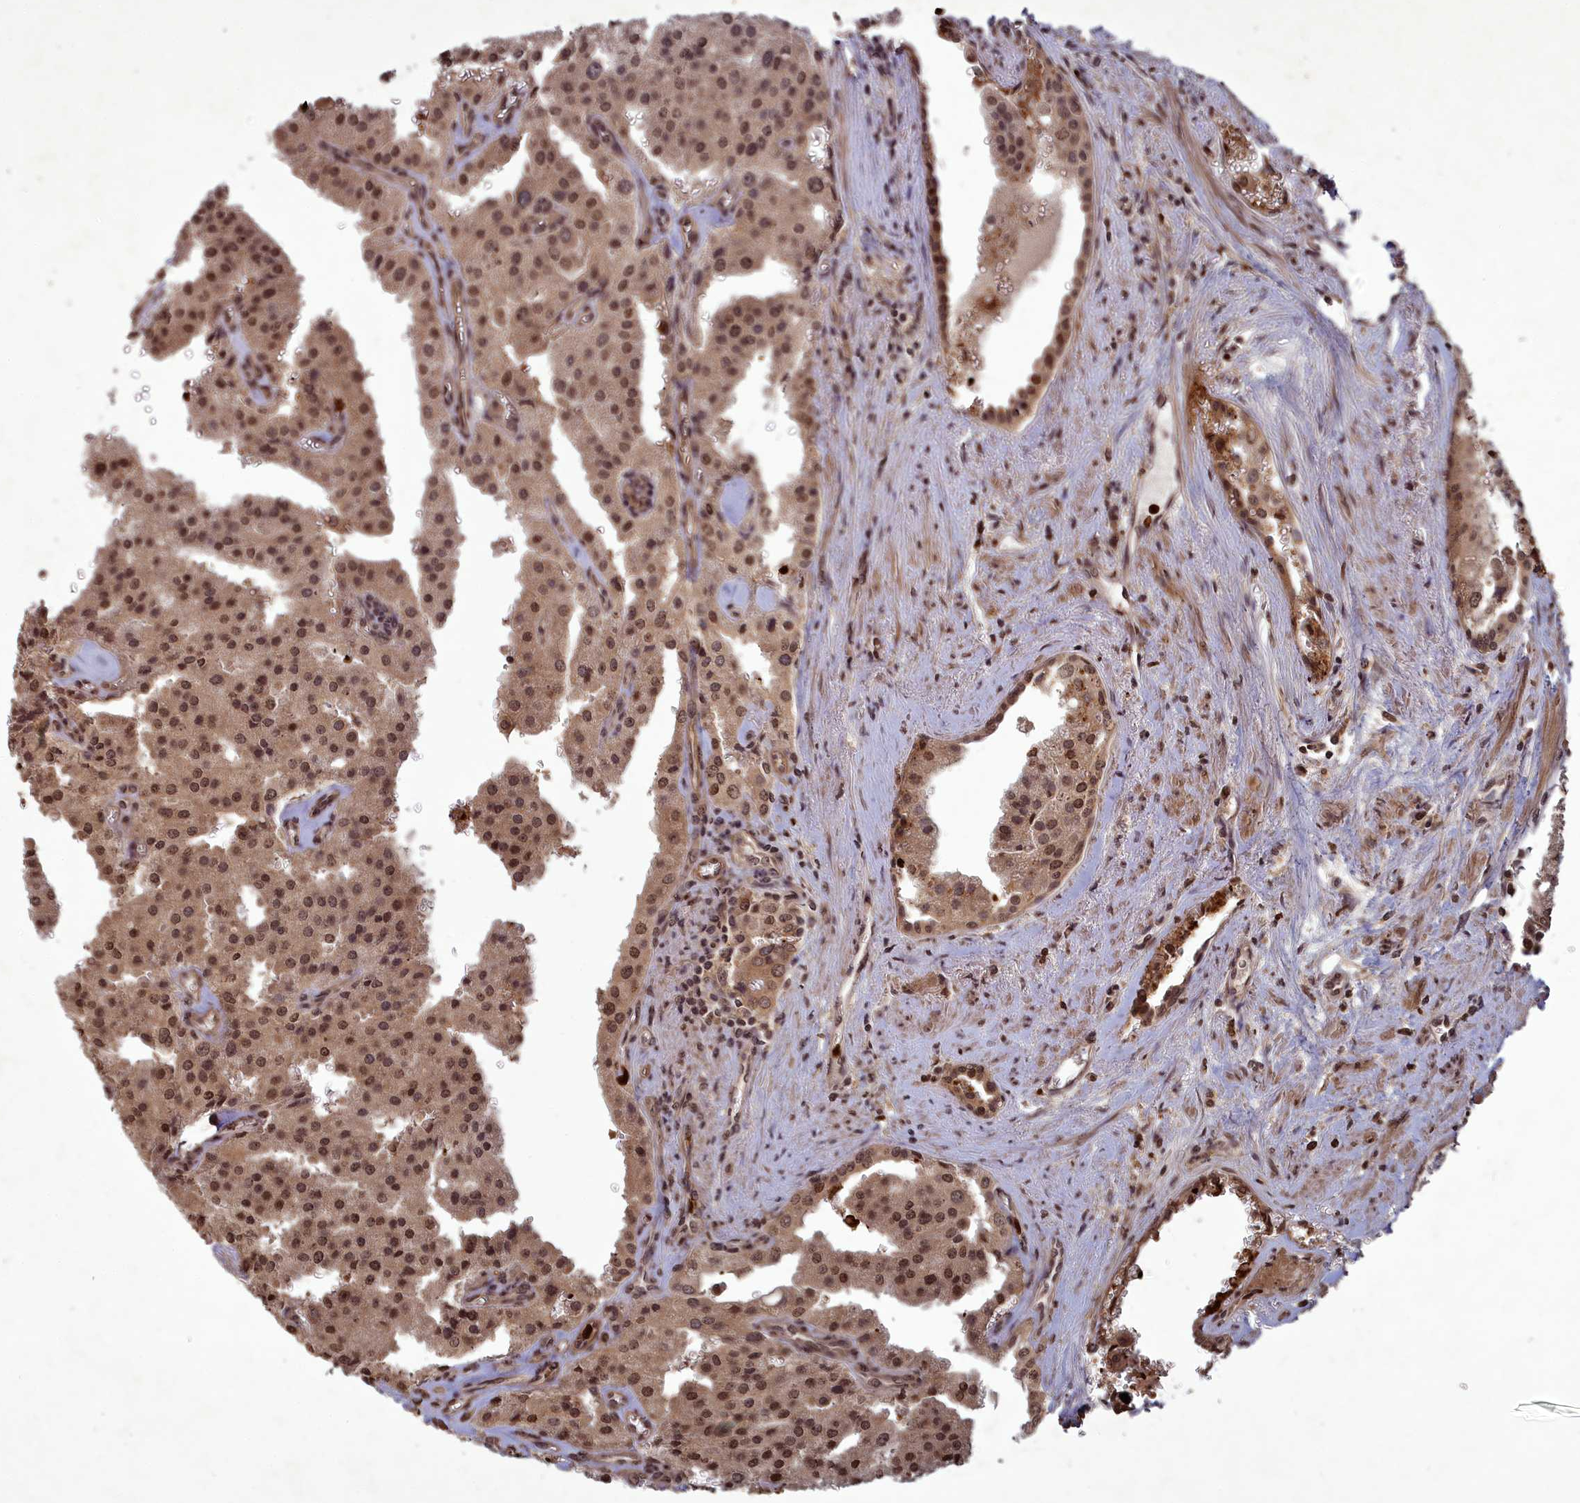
{"staining": {"intensity": "moderate", "quantity": ">75%", "location": "nuclear"}, "tissue": "prostate cancer", "cell_type": "Tumor cells", "image_type": "cancer", "snomed": [{"axis": "morphology", "description": "Adenocarcinoma, High grade"}, {"axis": "topography", "description": "Prostate"}], "caption": "DAB immunohistochemical staining of human adenocarcinoma (high-grade) (prostate) shows moderate nuclear protein expression in about >75% of tumor cells. The protein of interest is stained brown, and the nuclei are stained in blue (DAB IHC with brightfield microscopy, high magnification).", "gene": "SRMS", "patient": {"sex": "male", "age": 68}}